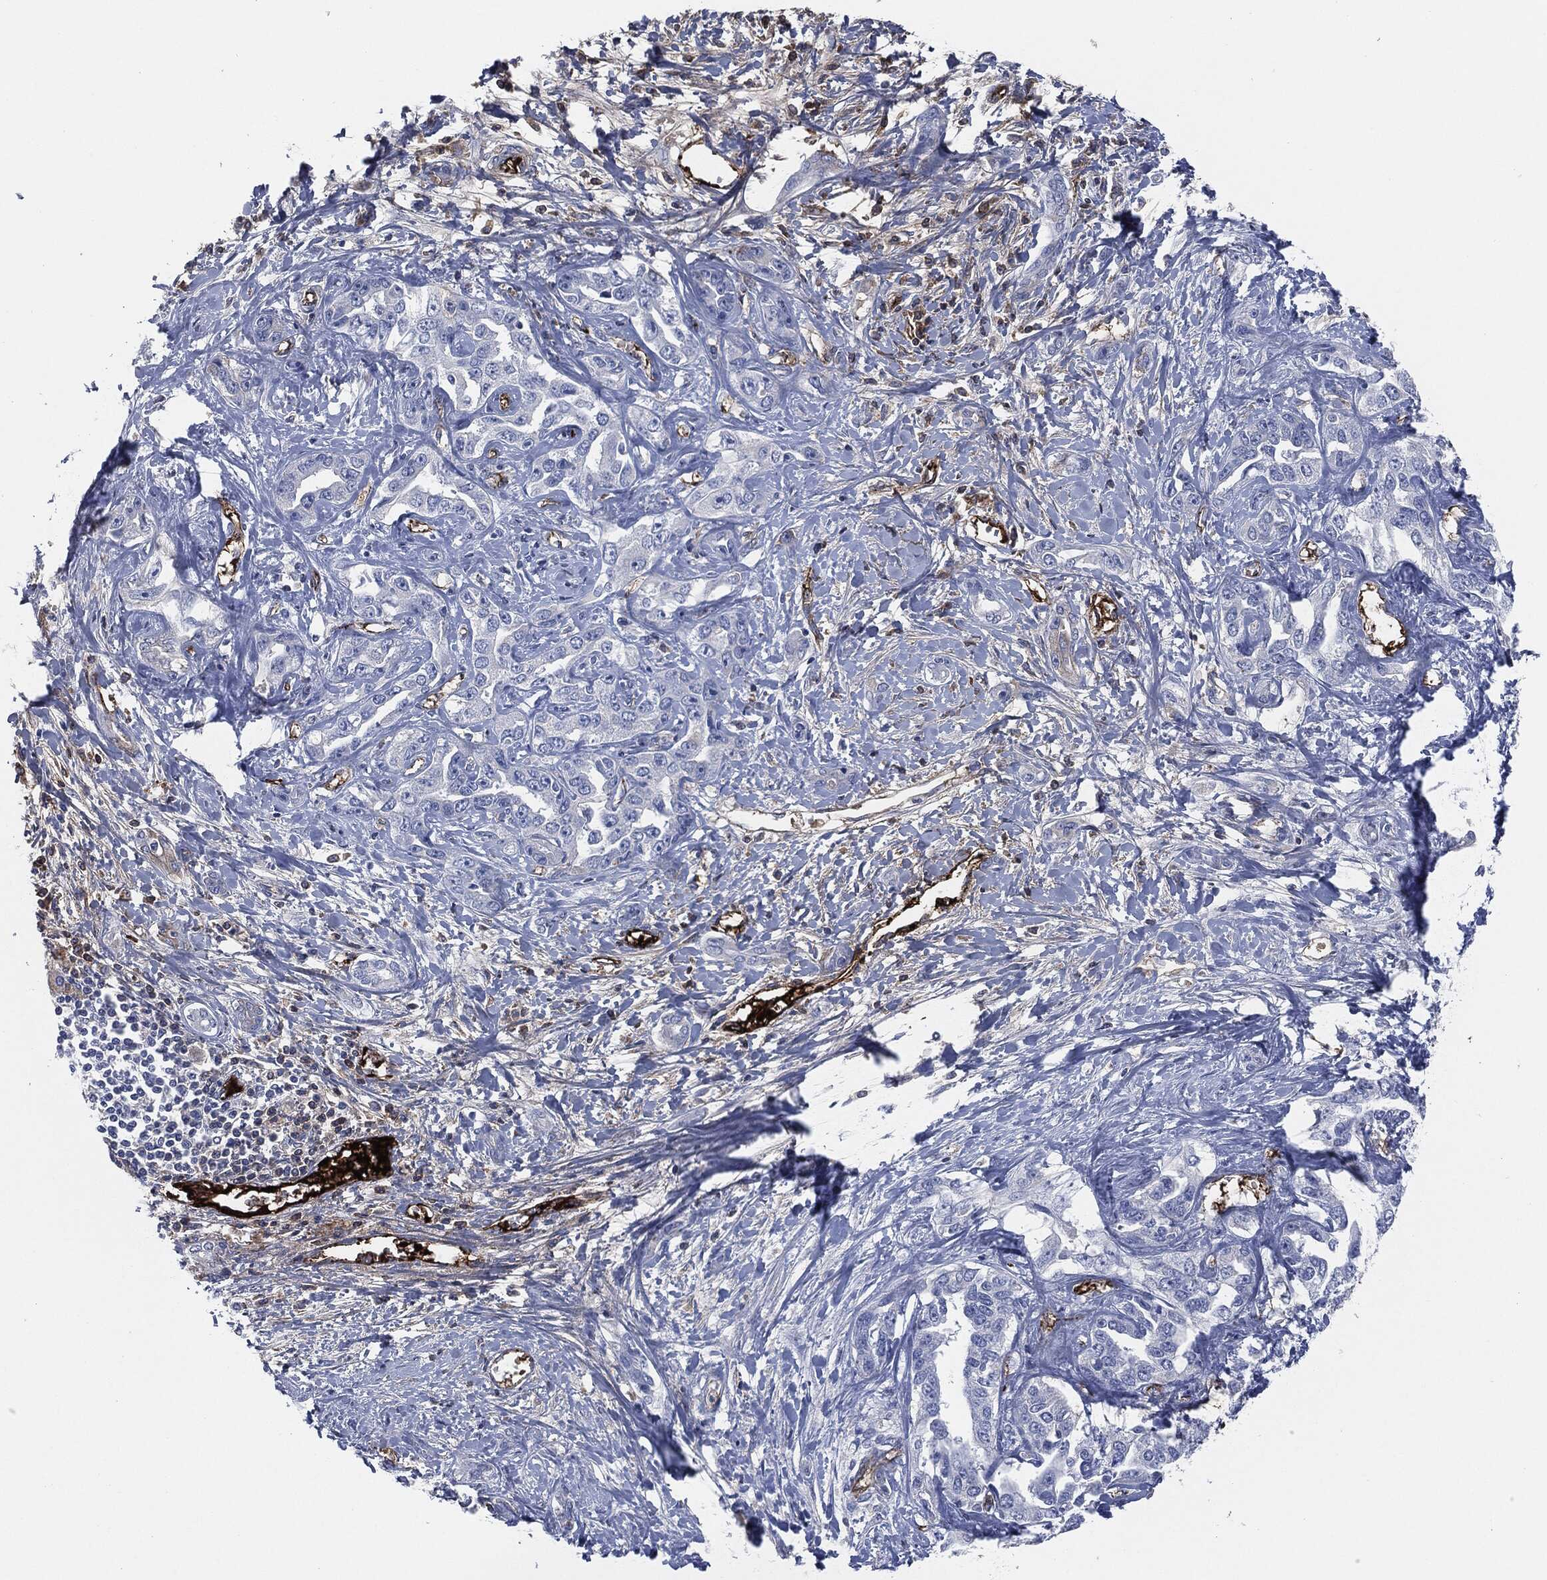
{"staining": {"intensity": "negative", "quantity": "none", "location": "none"}, "tissue": "liver cancer", "cell_type": "Tumor cells", "image_type": "cancer", "snomed": [{"axis": "morphology", "description": "Cholangiocarcinoma"}, {"axis": "topography", "description": "Liver"}], "caption": "A high-resolution image shows IHC staining of liver cancer, which displays no significant expression in tumor cells.", "gene": "APOB", "patient": {"sex": "male", "age": 59}}